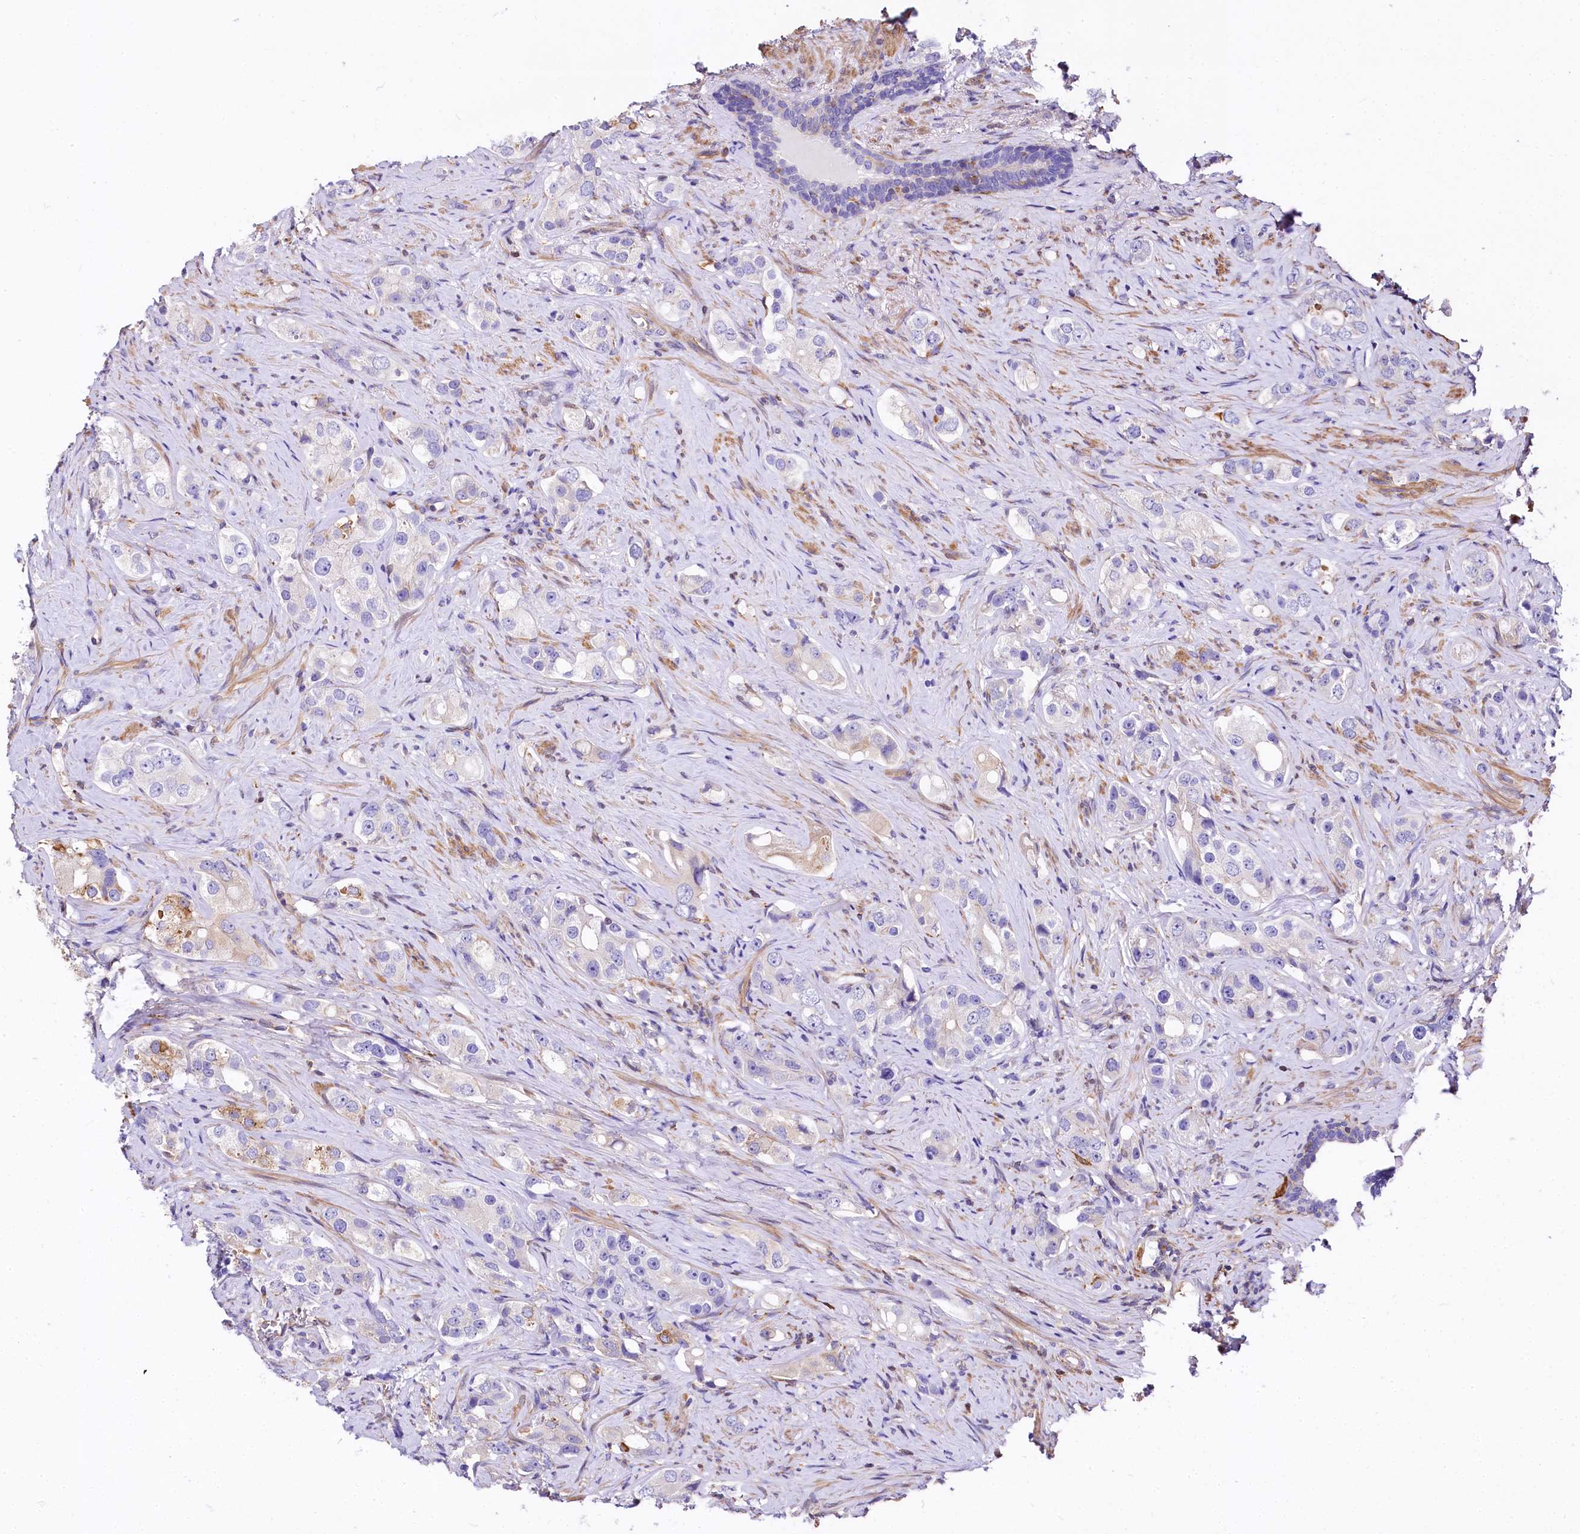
{"staining": {"intensity": "negative", "quantity": "none", "location": "none"}, "tissue": "prostate cancer", "cell_type": "Tumor cells", "image_type": "cancer", "snomed": [{"axis": "morphology", "description": "Adenocarcinoma, High grade"}, {"axis": "topography", "description": "Prostate"}], "caption": "IHC micrograph of prostate cancer stained for a protein (brown), which reveals no positivity in tumor cells.", "gene": "FCHSD2", "patient": {"sex": "male", "age": 63}}